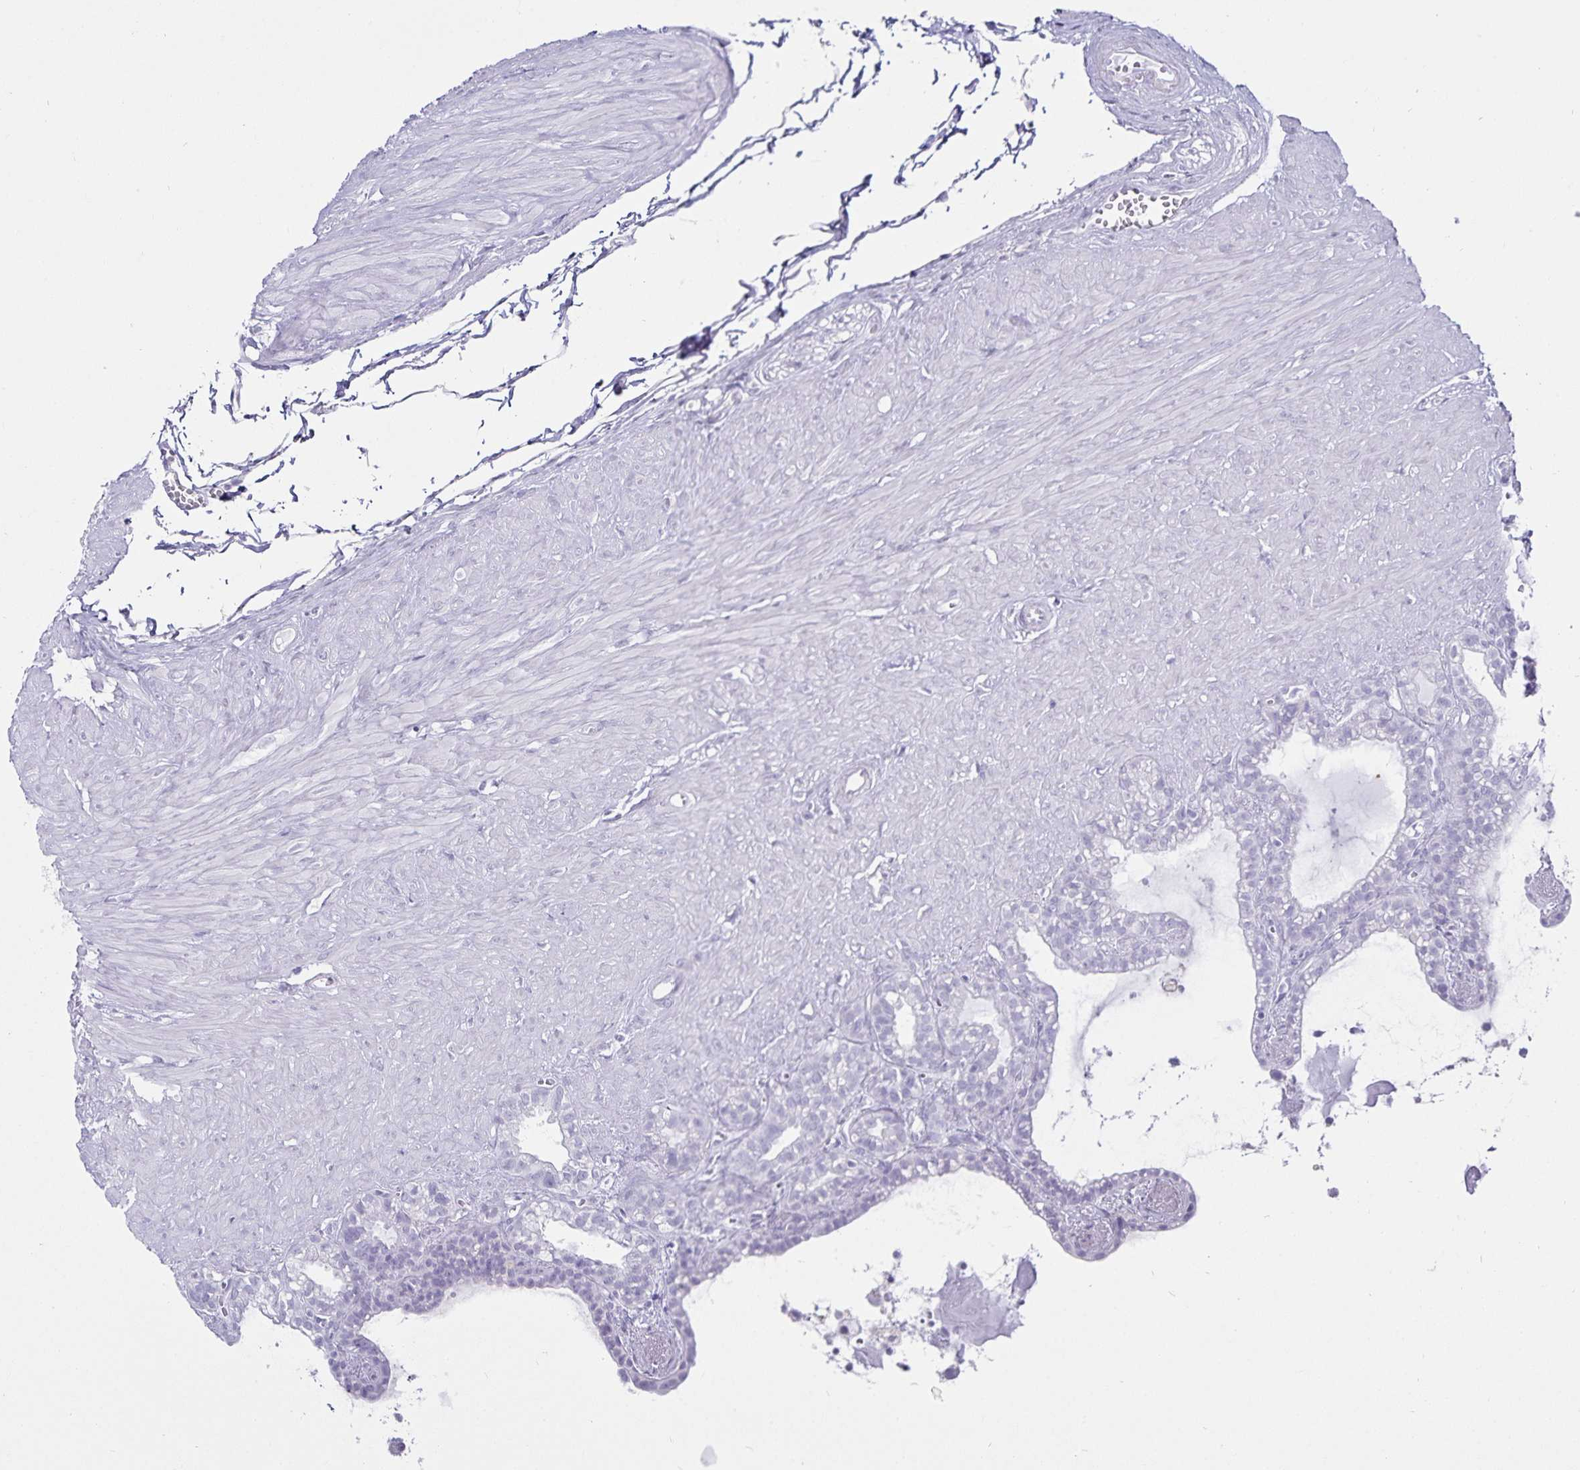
{"staining": {"intensity": "negative", "quantity": "none", "location": "none"}, "tissue": "seminal vesicle", "cell_type": "Glandular cells", "image_type": "normal", "snomed": [{"axis": "morphology", "description": "Normal tissue, NOS"}, {"axis": "topography", "description": "Seminal veicle"}], "caption": "The image reveals no significant staining in glandular cells of seminal vesicle.", "gene": "DEFA6", "patient": {"sex": "male", "age": 76}}